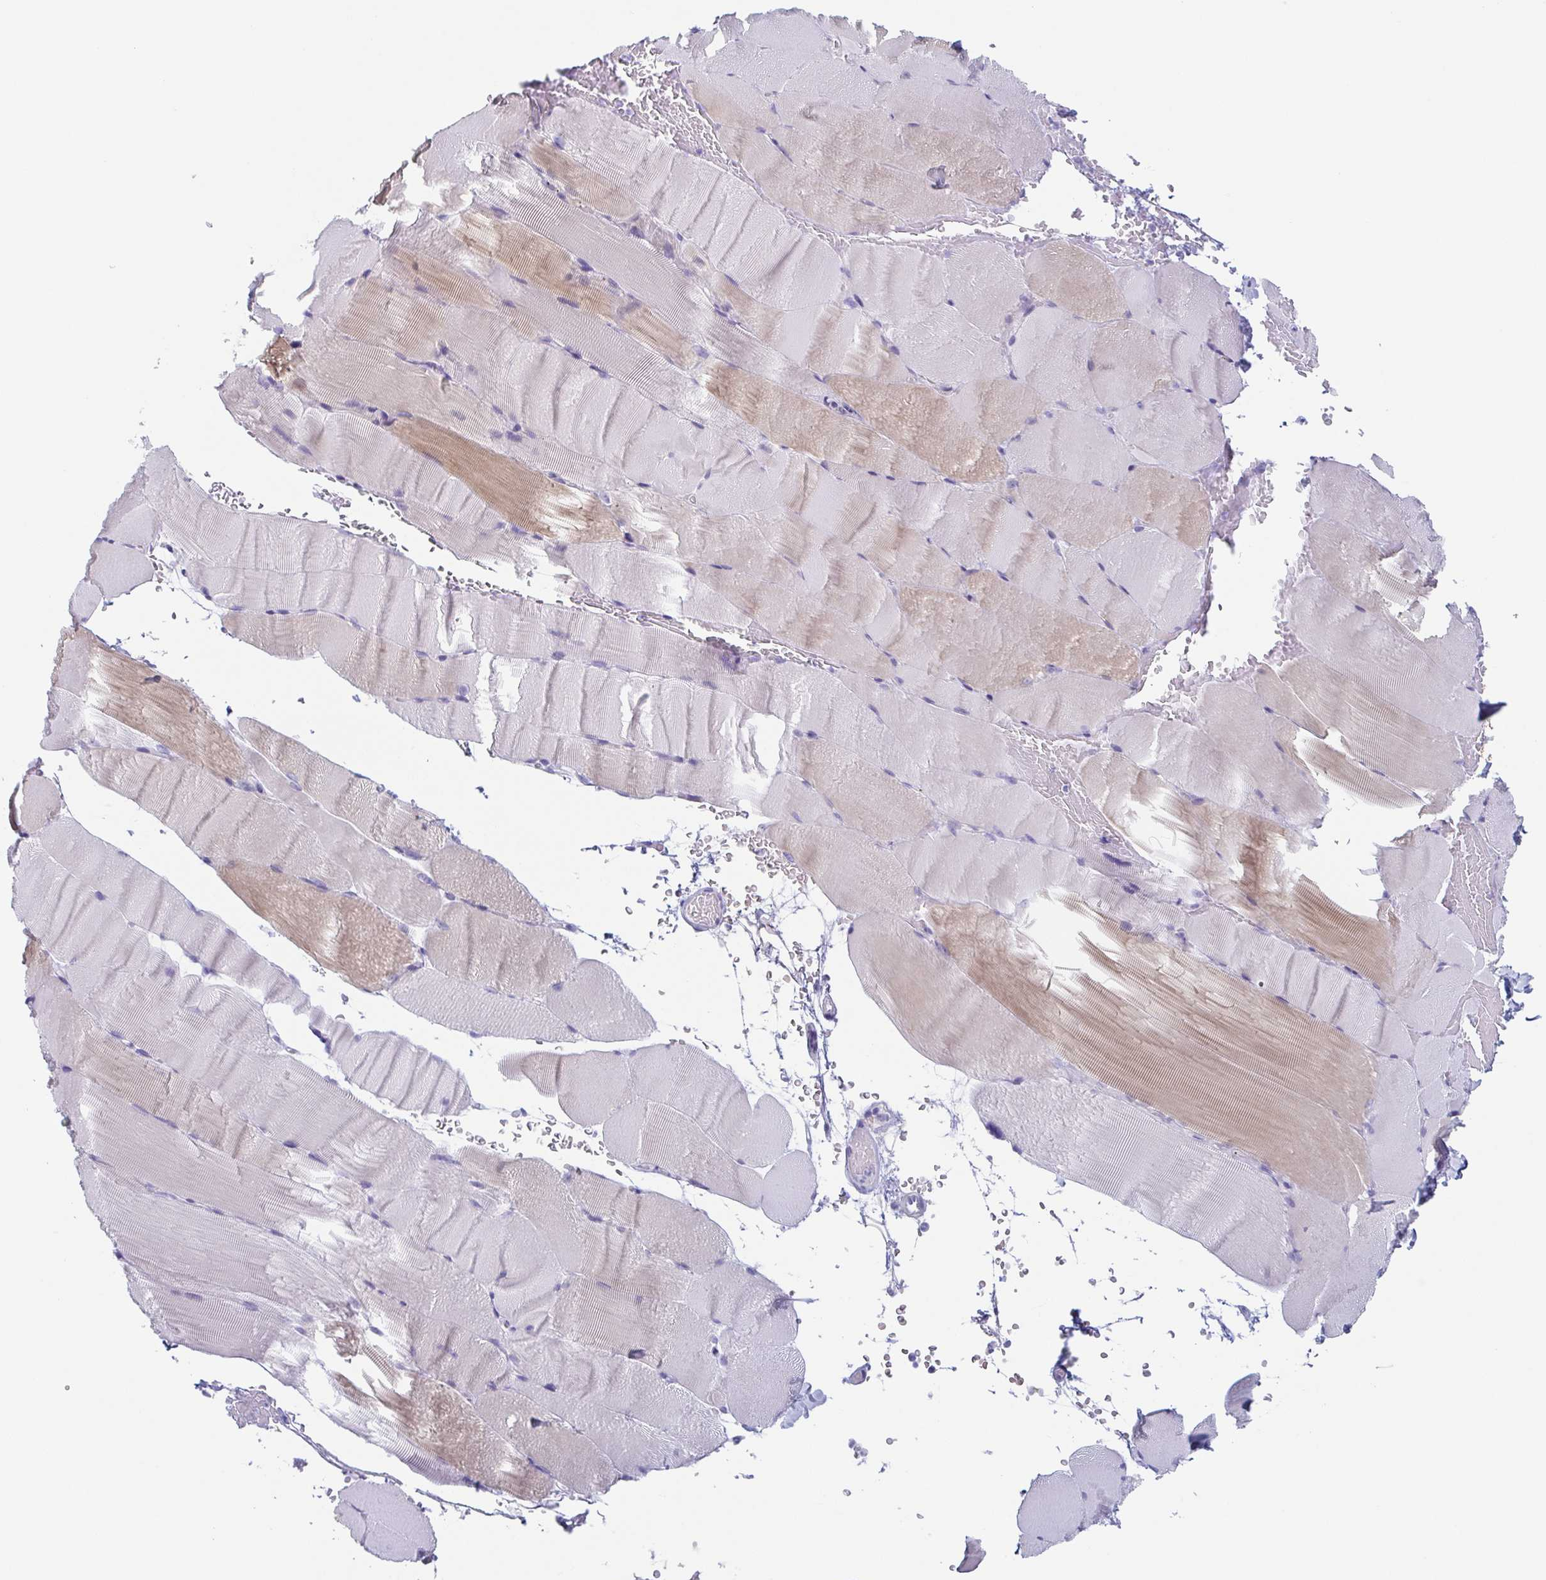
{"staining": {"intensity": "weak", "quantity": "25%-75%", "location": "cytoplasmic/membranous"}, "tissue": "skeletal muscle", "cell_type": "Myocytes", "image_type": "normal", "snomed": [{"axis": "morphology", "description": "Normal tissue, NOS"}, {"axis": "topography", "description": "Skeletal muscle"}], "caption": "An immunohistochemistry (IHC) image of normal tissue is shown. Protein staining in brown shows weak cytoplasmic/membranous positivity in skeletal muscle within myocytes.", "gene": "TAGLN3", "patient": {"sex": "female", "age": 37}}